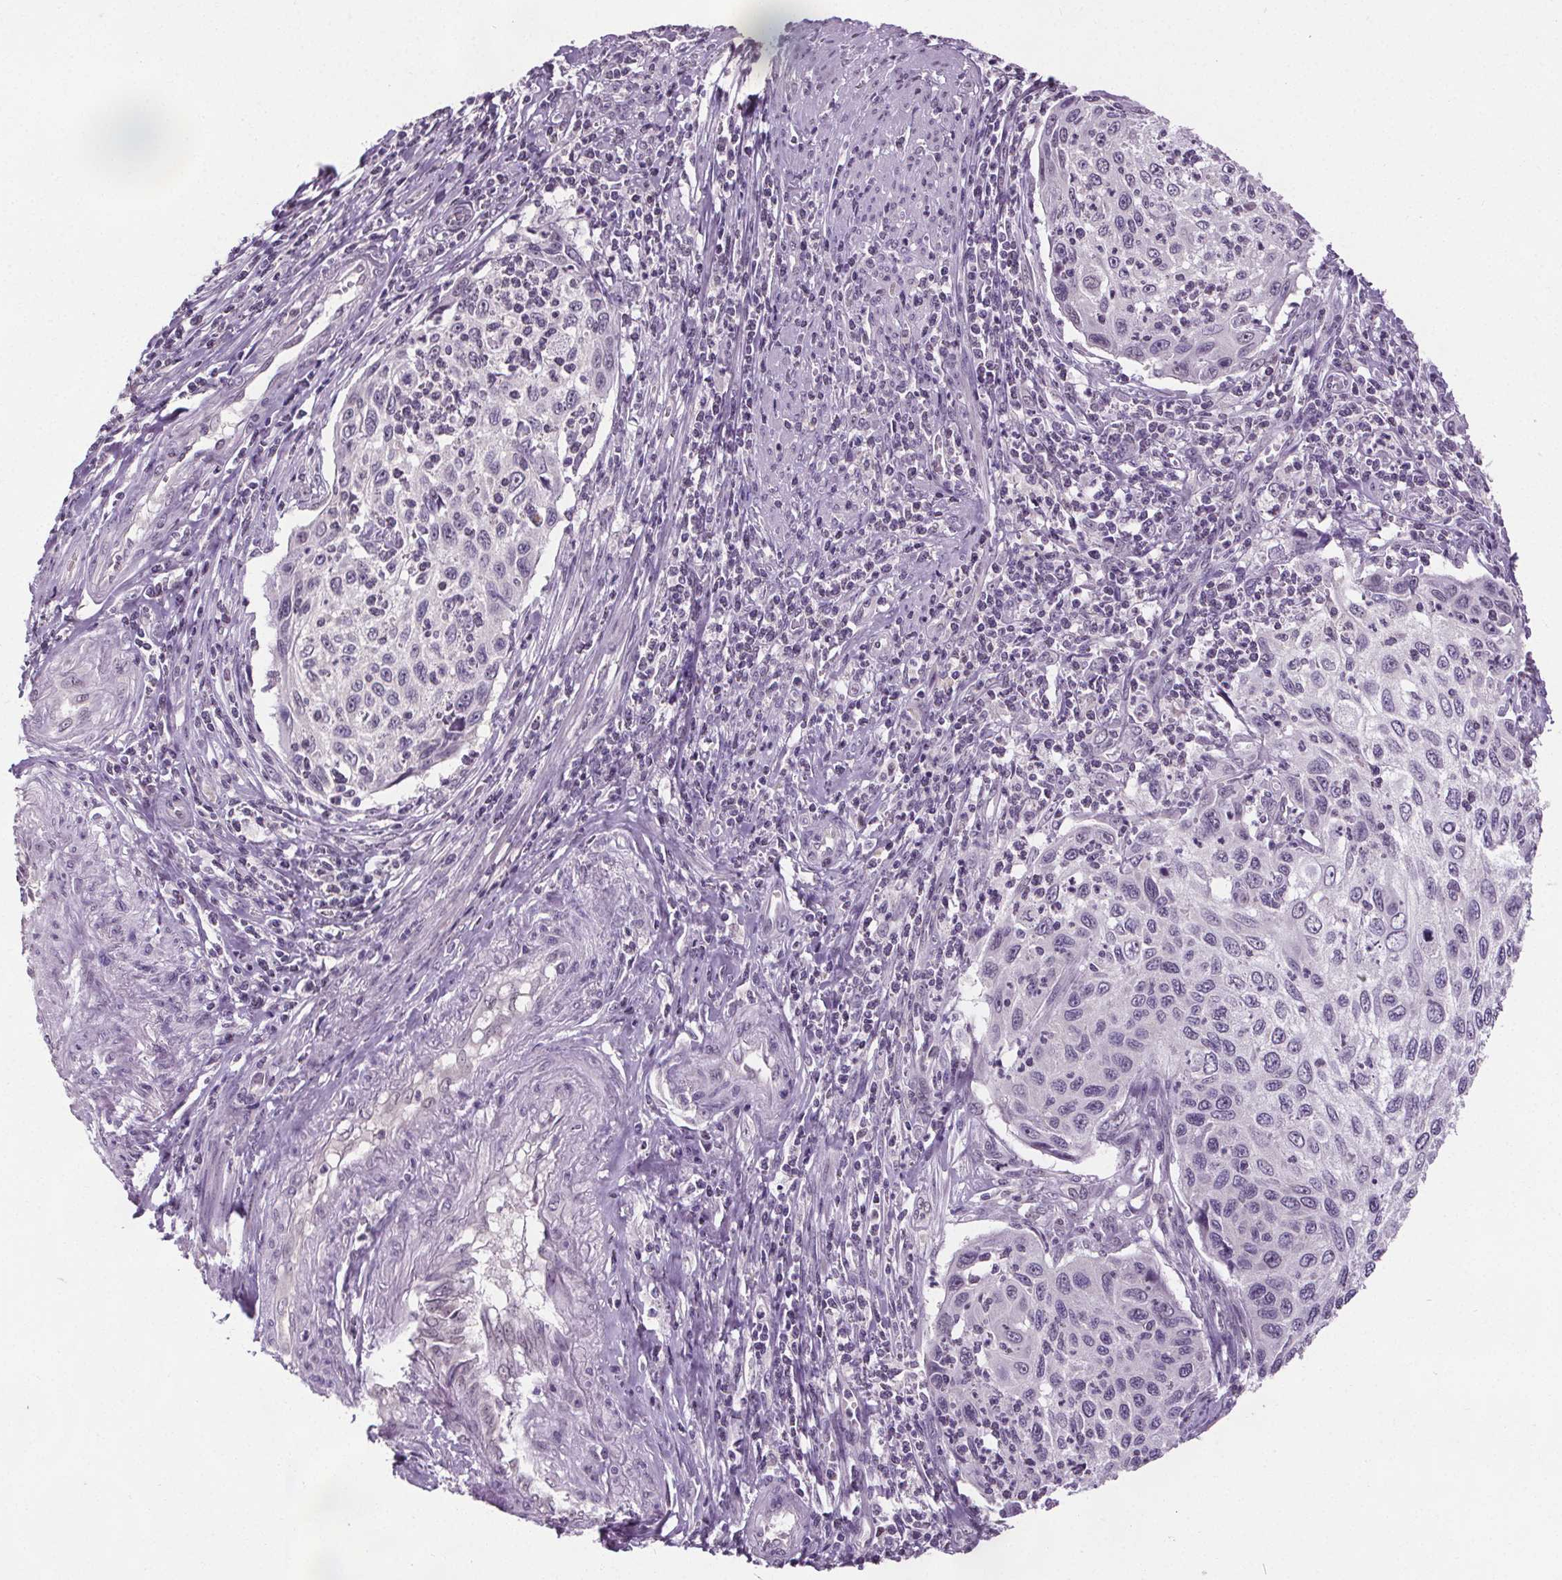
{"staining": {"intensity": "negative", "quantity": "none", "location": "none"}, "tissue": "cervical cancer", "cell_type": "Tumor cells", "image_type": "cancer", "snomed": [{"axis": "morphology", "description": "Squamous cell carcinoma, NOS"}, {"axis": "topography", "description": "Cervix"}], "caption": "Squamous cell carcinoma (cervical) was stained to show a protein in brown. There is no significant staining in tumor cells.", "gene": "SLC2A9", "patient": {"sex": "female", "age": 70}}